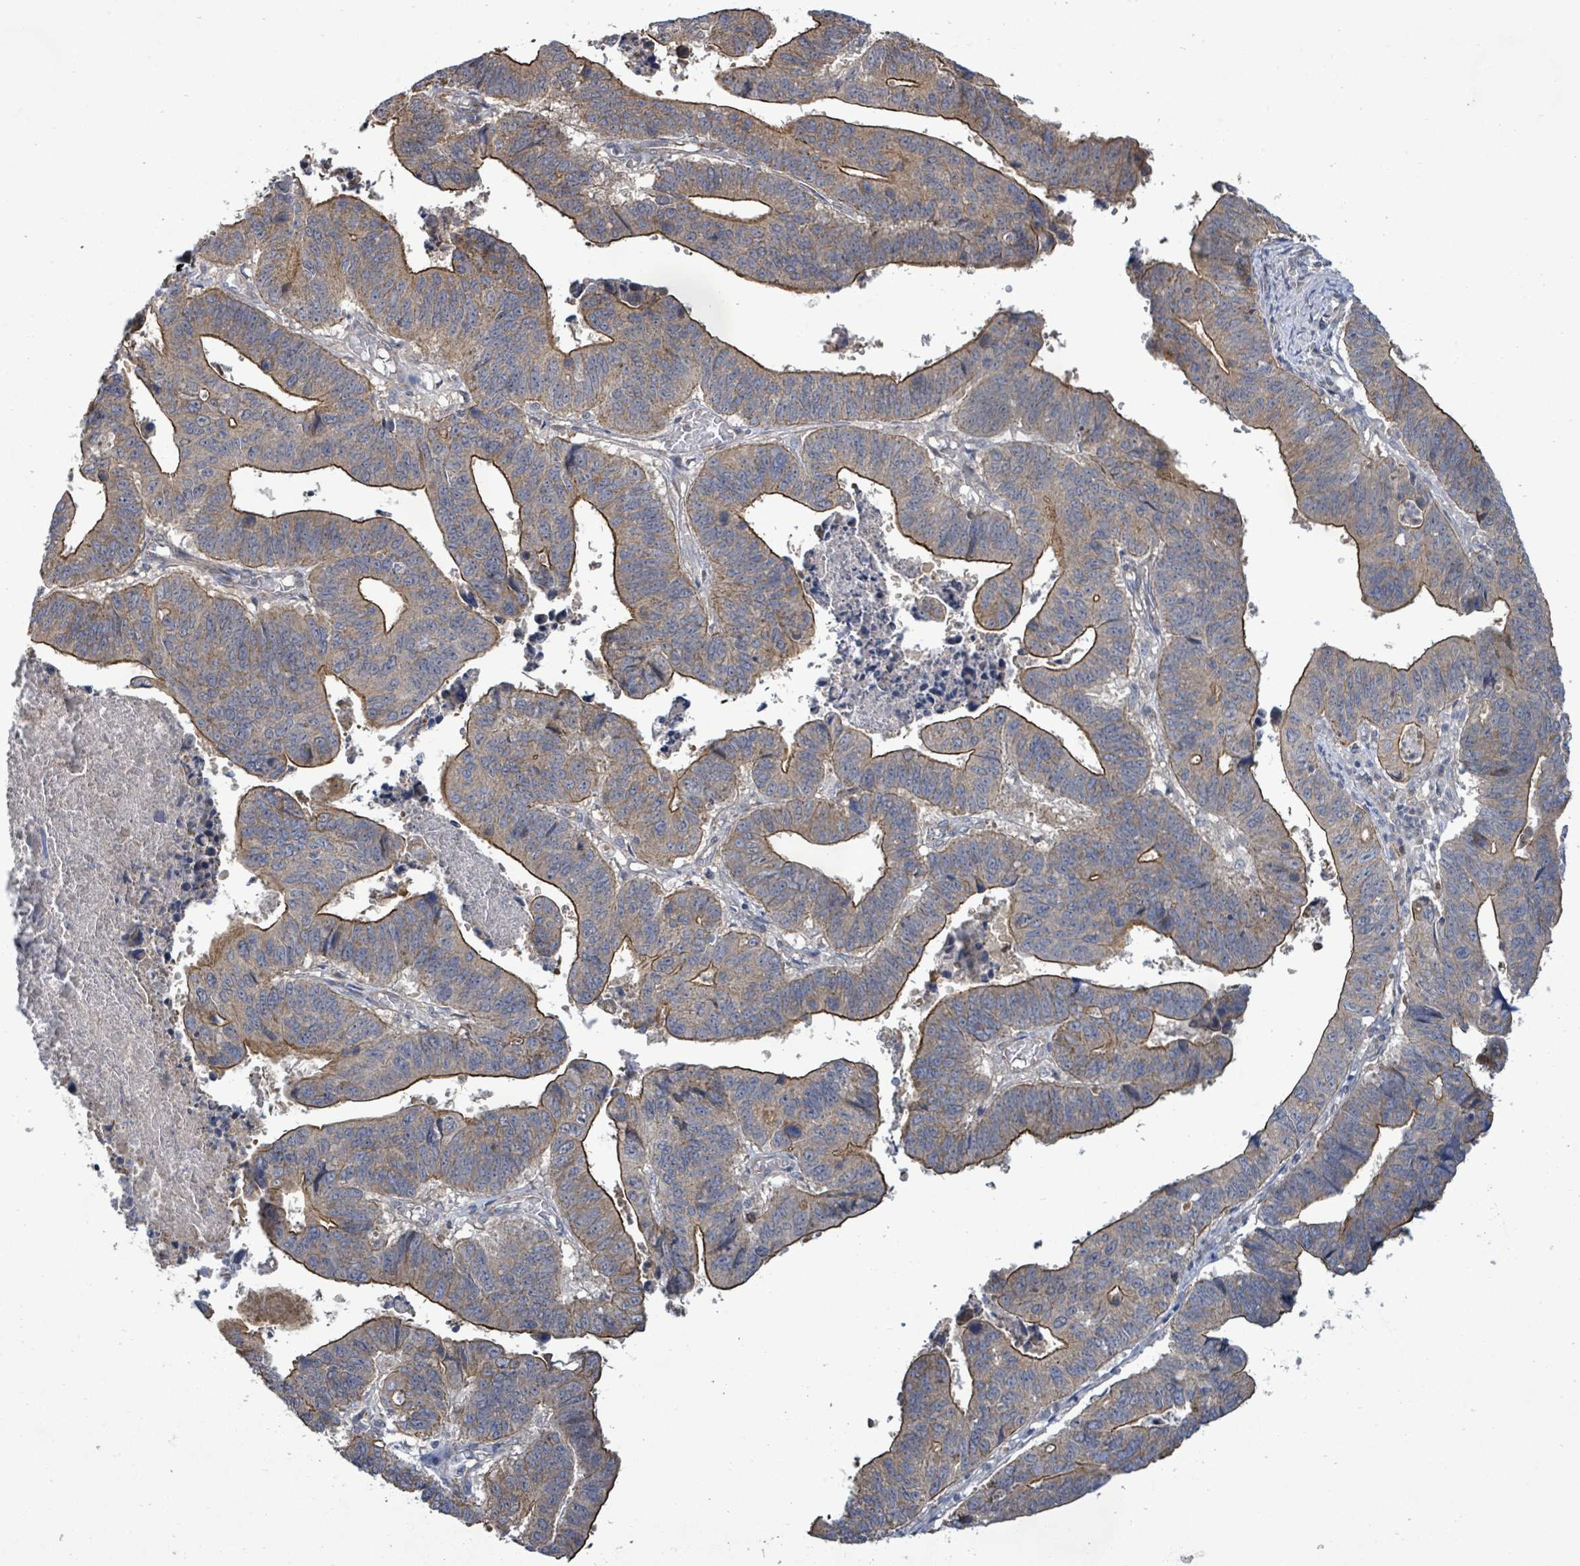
{"staining": {"intensity": "moderate", "quantity": ">75%", "location": "cytoplasmic/membranous"}, "tissue": "stomach cancer", "cell_type": "Tumor cells", "image_type": "cancer", "snomed": [{"axis": "morphology", "description": "Adenocarcinoma, NOS"}, {"axis": "topography", "description": "Stomach"}], "caption": "This image reveals stomach adenocarcinoma stained with immunohistochemistry to label a protein in brown. The cytoplasmic/membranous of tumor cells show moderate positivity for the protein. Nuclei are counter-stained blue.", "gene": "KBTBD11", "patient": {"sex": "male", "age": 59}}